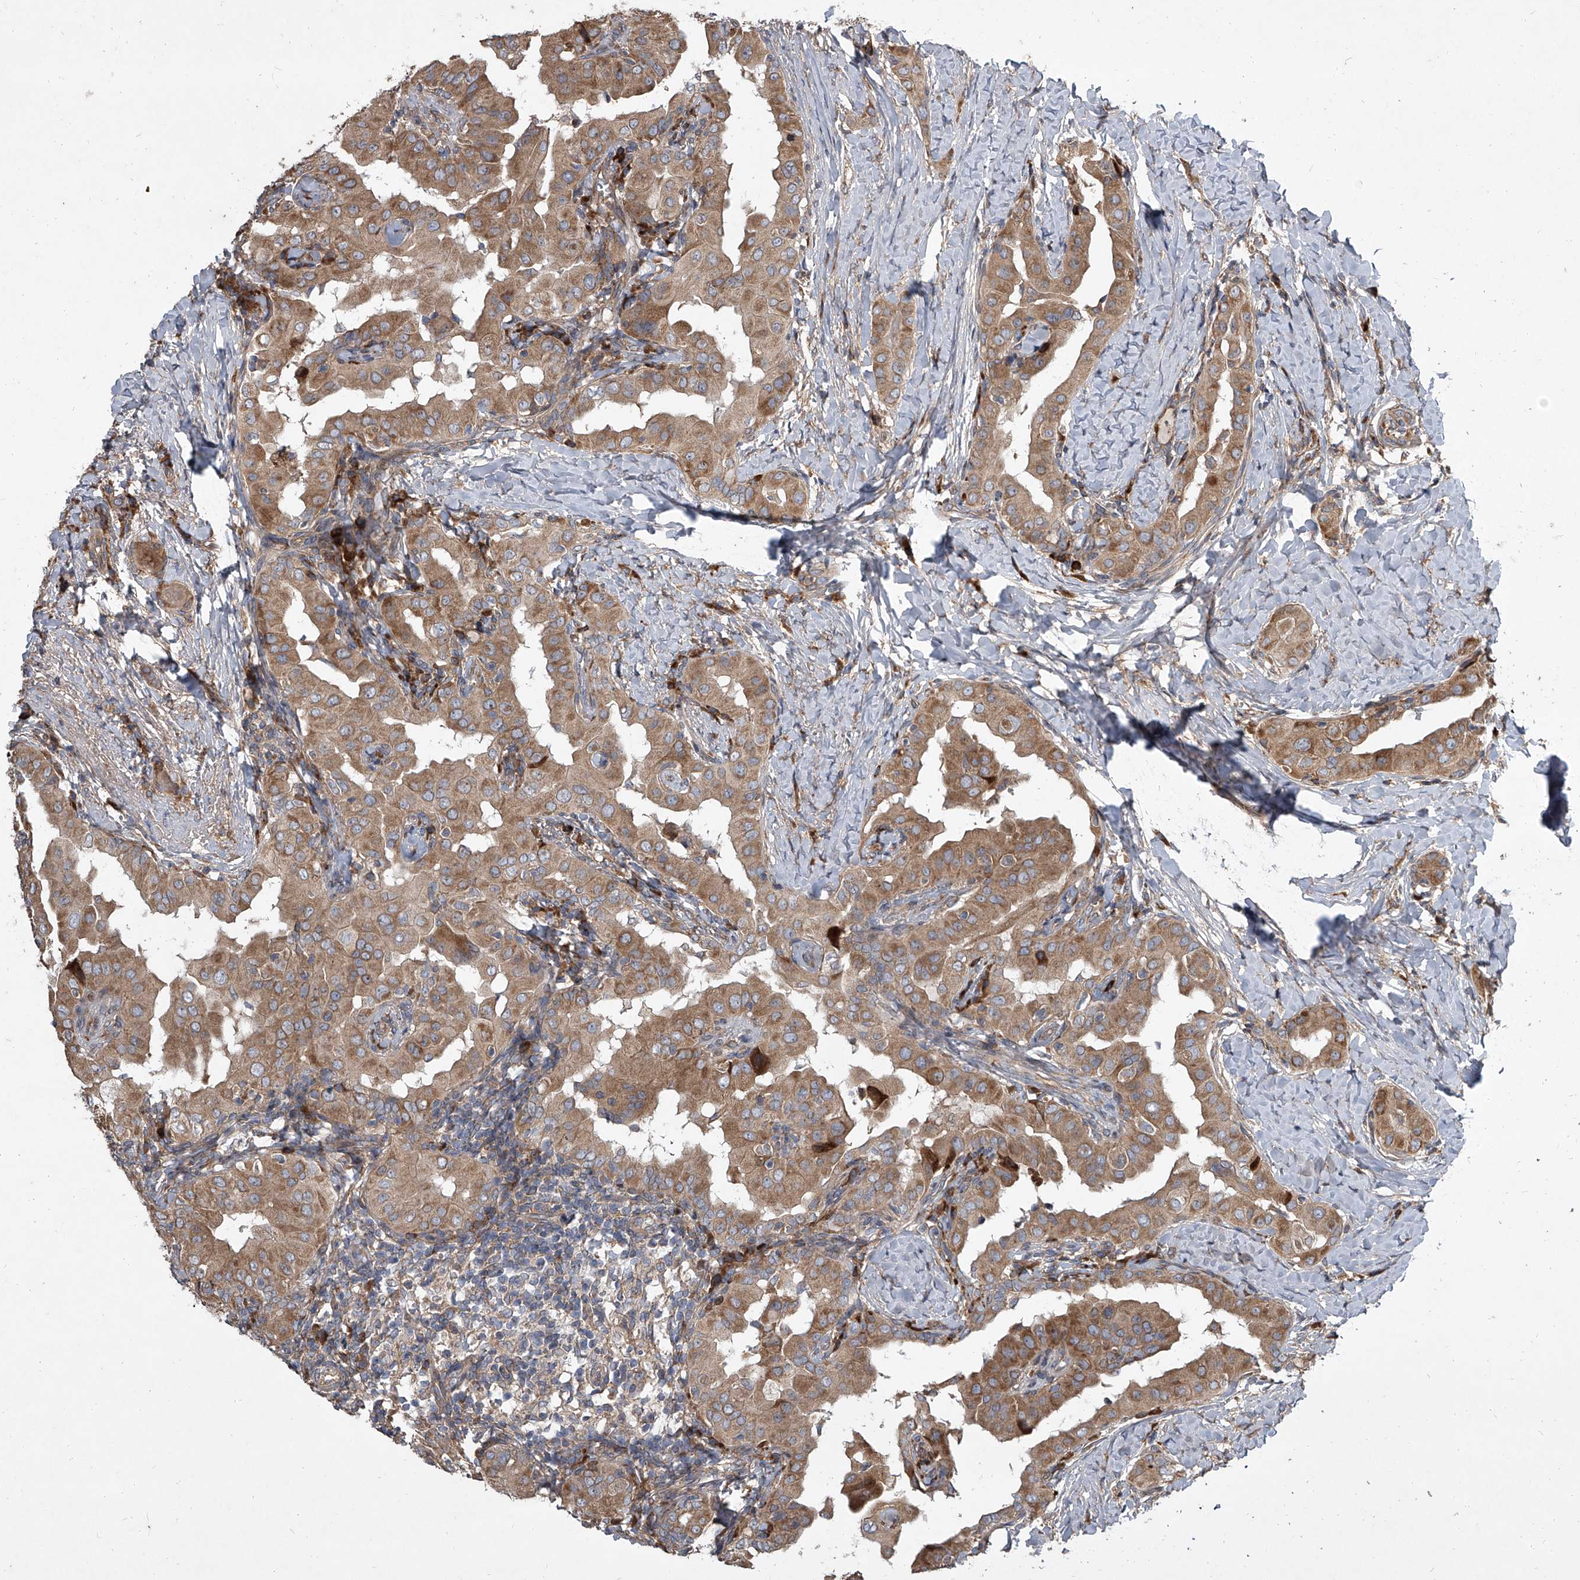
{"staining": {"intensity": "moderate", "quantity": ">75%", "location": "cytoplasmic/membranous"}, "tissue": "thyroid cancer", "cell_type": "Tumor cells", "image_type": "cancer", "snomed": [{"axis": "morphology", "description": "Papillary adenocarcinoma, NOS"}, {"axis": "topography", "description": "Thyroid gland"}], "caption": "Immunohistochemical staining of human thyroid cancer displays moderate cytoplasmic/membranous protein positivity in approximately >75% of tumor cells. Ihc stains the protein of interest in brown and the nuclei are stained blue.", "gene": "EVA1C", "patient": {"sex": "male", "age": 33}}